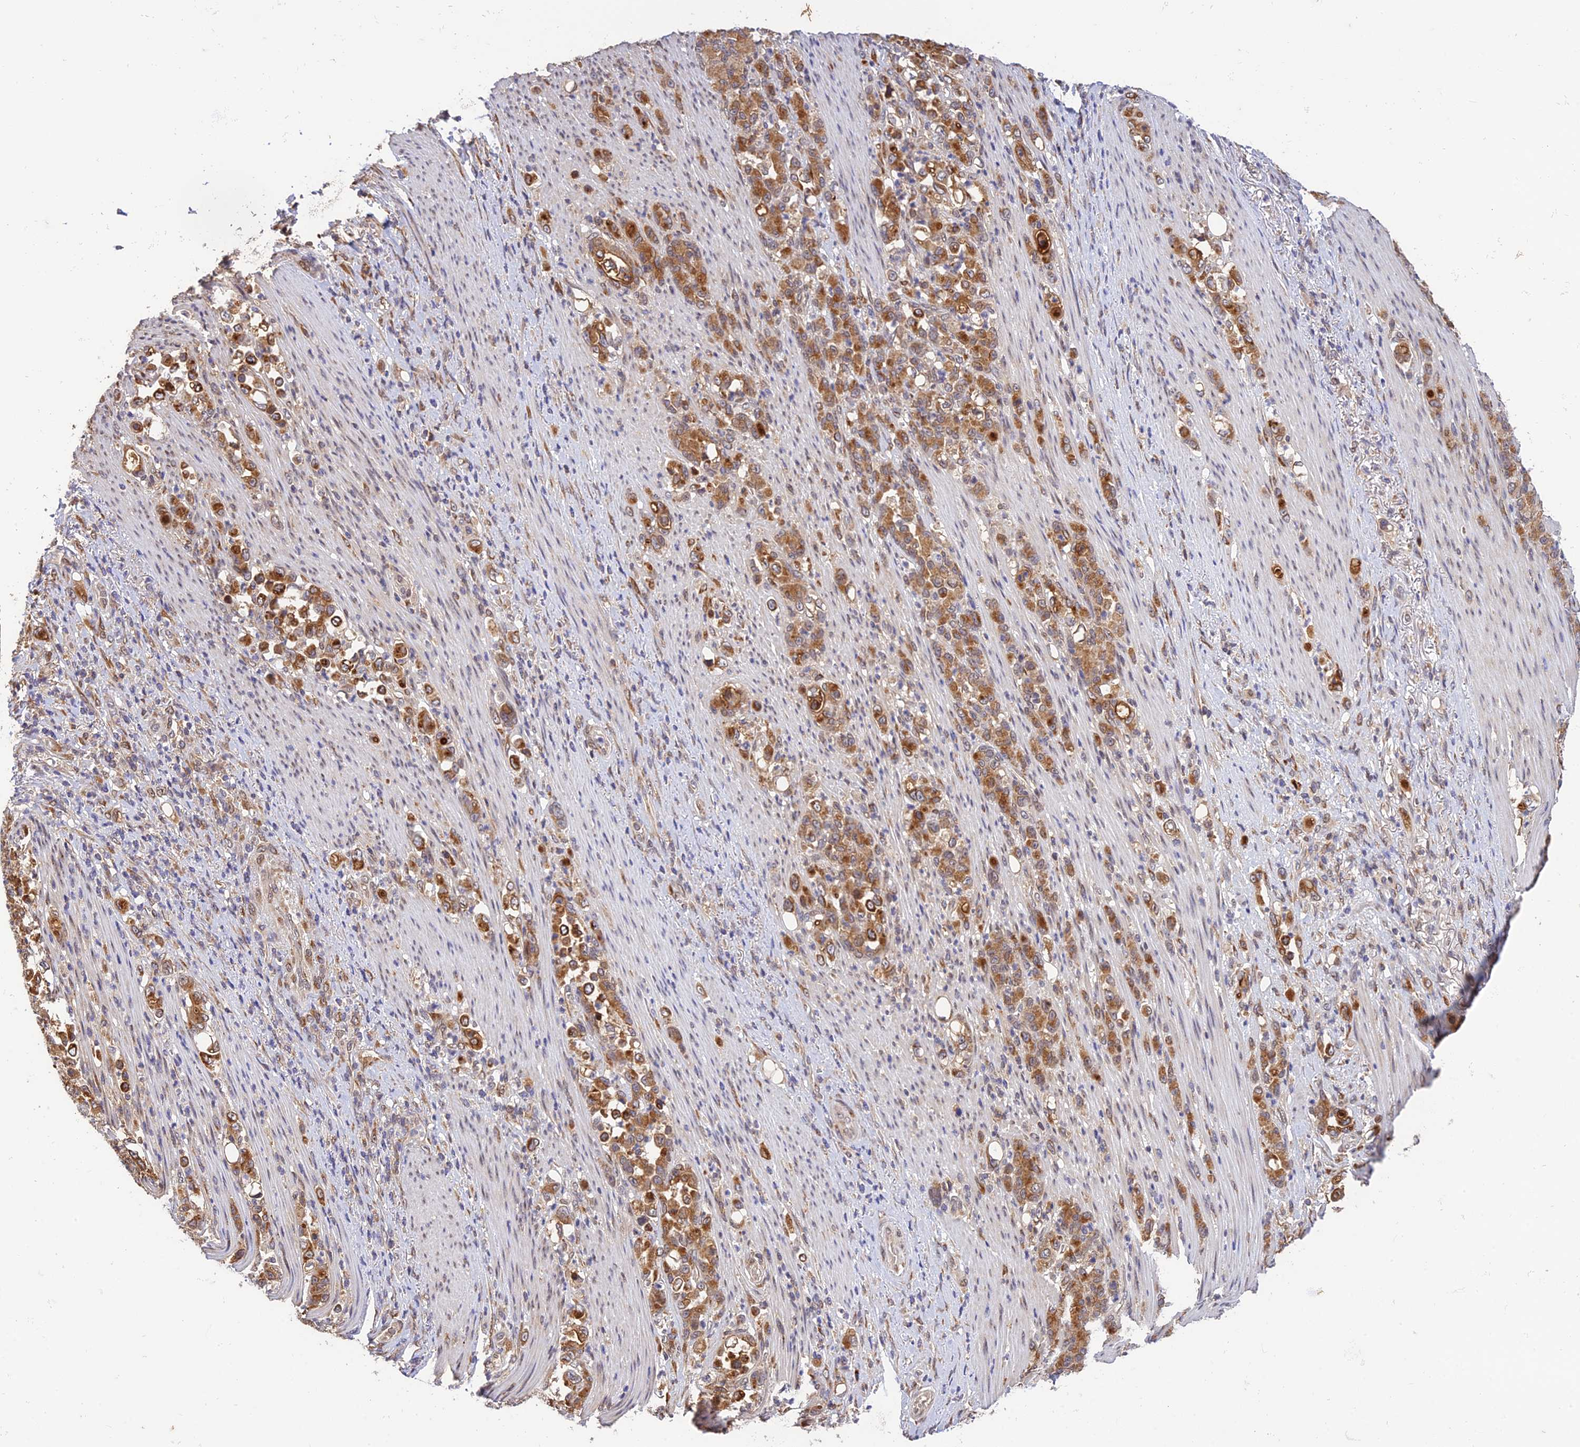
{"staining": {"intensity": "moderate", "quantity": ">75%", "location": "cytoplasmic/membranous"}, "tissue": "stomach cancer", "cell_type": "Tumor cells", "image_type": "cancer", "snomed": [{"axis": "morphology", "description": "Normal tissue, NOS"}, {"axis": "morphology", "description": "Adenocarcinoma, NOS"}, {"axis": "topography", "description": "Stomach"}], "caption": "There is medium levels of moderate cytoplasmic/membranous staining in tumor cells of adenocarcinoma (stomach), as demonstrated by immunohistochemical staining (brown color).", "gene": "SNX17", "patient": {"sex": "female", "age": 79}}